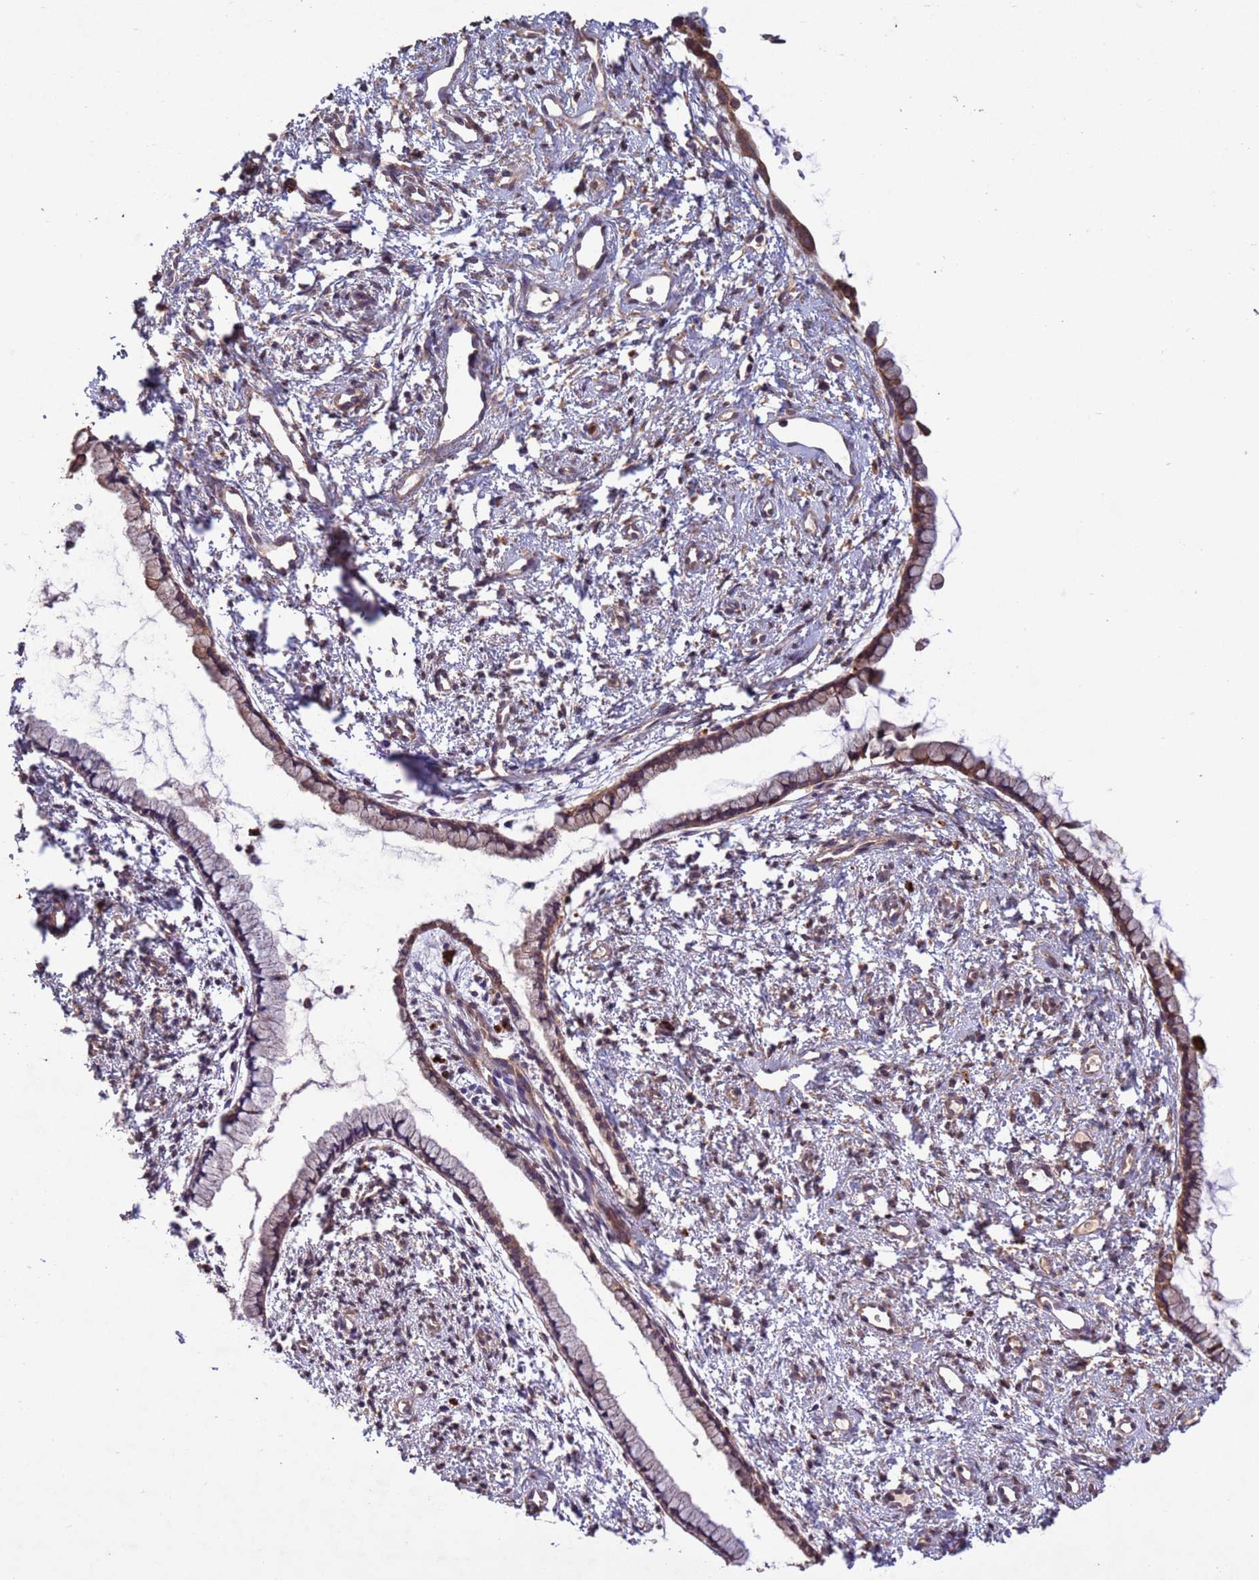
{"staining": {"intensity": "moderate", "quantity": "25%-75%", "location": "cytoplasmic/membranous"}, "tissue": "cervix", "cell_type": "Glandular cells", "image_type": "normal", "snomed": [{"axis": "morphology", "description": "Normal tissue, NOS"}, {"axis": "topography", "description": "Cervix"}], "caption": "Moderate cytoplasmic/membranous protein staining is seen in about 25%-75% of glandular cells in cervix. (IHC, brightfield microscopy, high magnification).", "gene": "FASTKD1", "patient": {"sex": "female", "age": 57}}